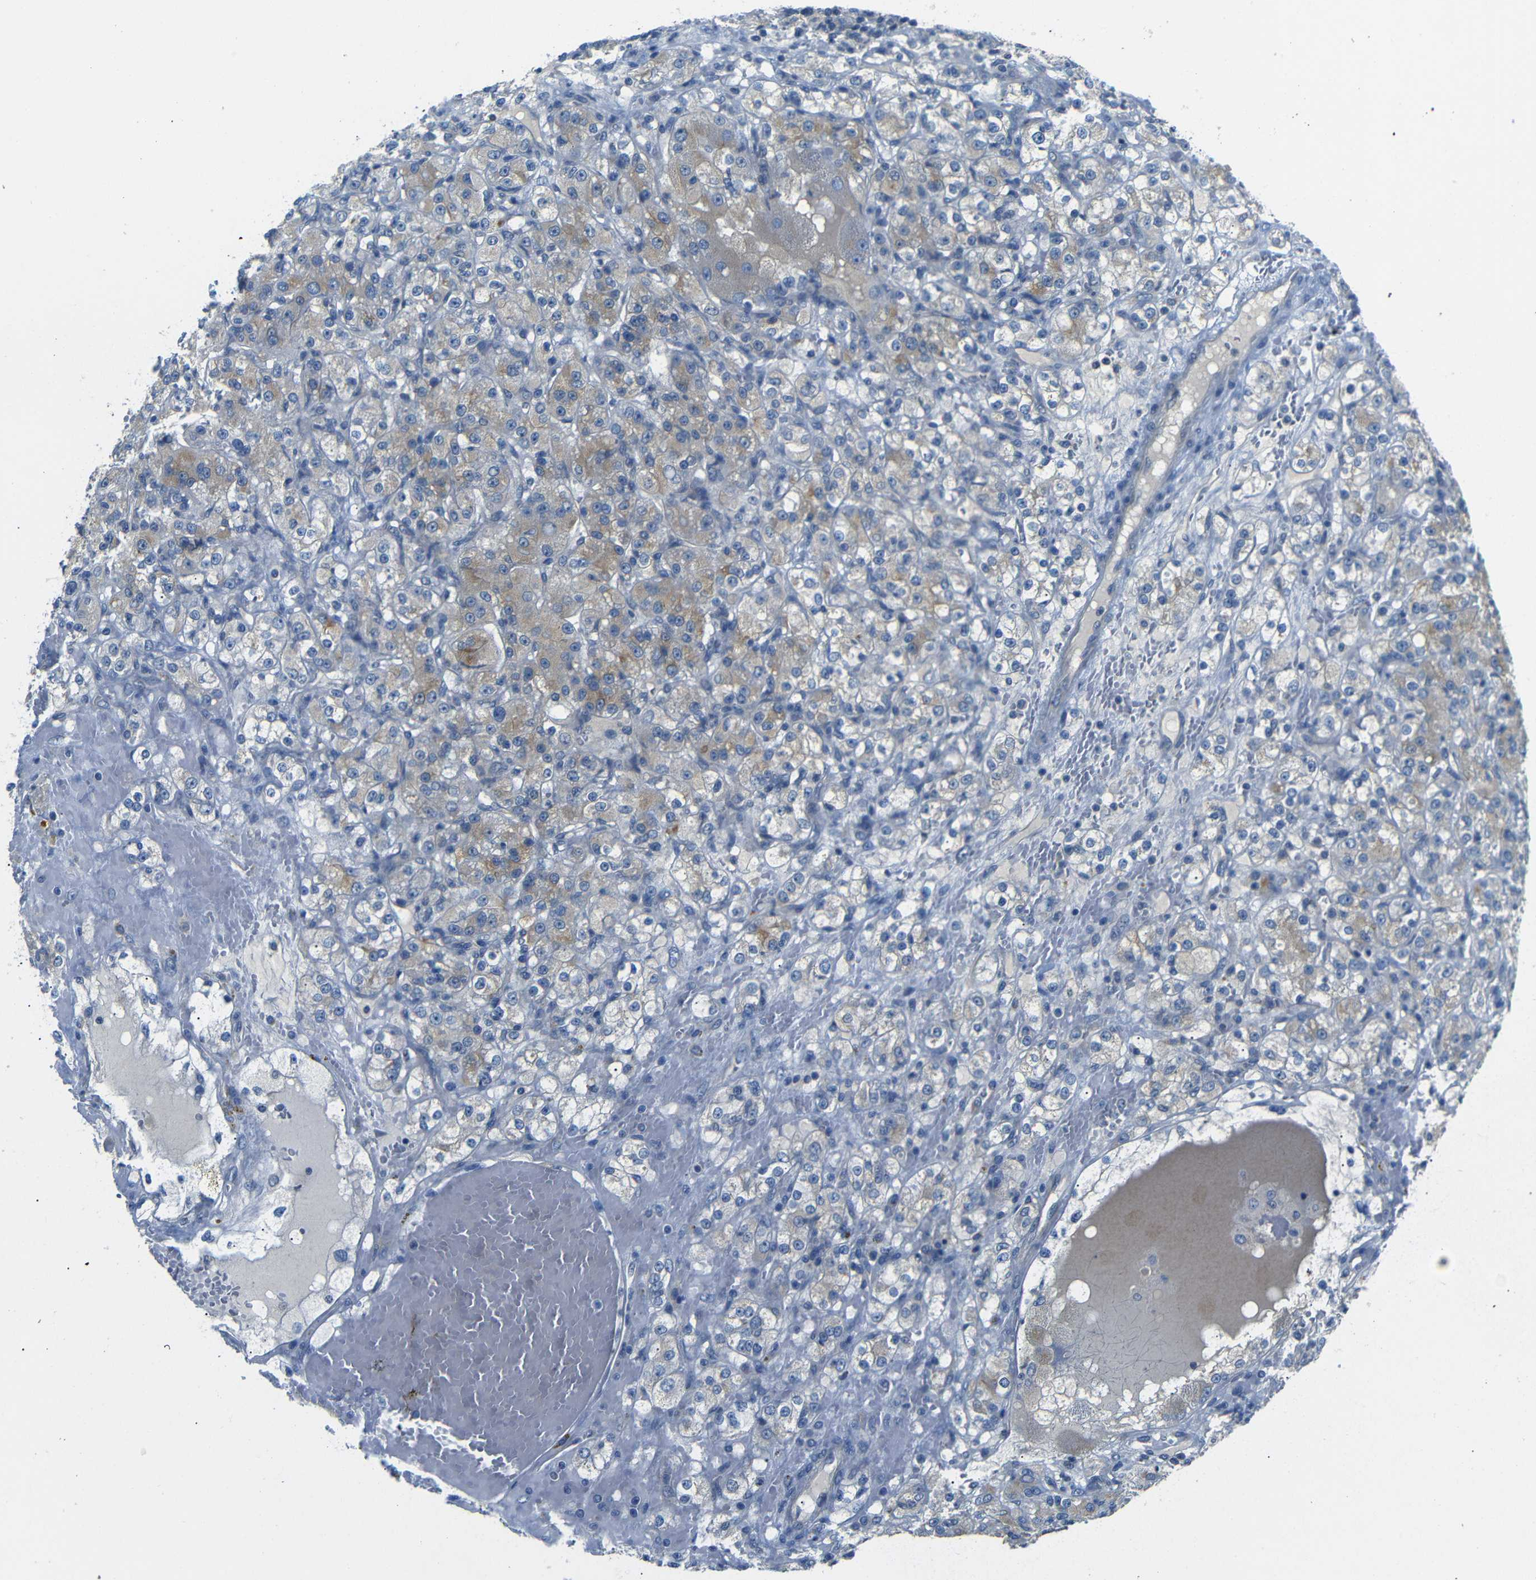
{"staining": {"intensity": "moderate", "quantity": "25%-75%", "location": "cytoplasmic/membranous"}, "tissue": "renal cancer", "cell_type": "Tumor cells", "image_type": "cancer", "snomed": [{"axis": "morphology", "description": "Normal tissue, NOS"}, {"axis": "morphology", "description": "Adenocarcinoma, NOS"}, {"axis": "topography", "description": "Kidney"}], "caption": "Immunohistochemistry photomicrograph of renal cancer stained for a protein (brown), which shows medium levels of moderate cytoplasmic/membranous expression in about 25%-75% of tumor cells.", "gene": "DCP1A", "patient": {"sex": "male", "age": 61}}